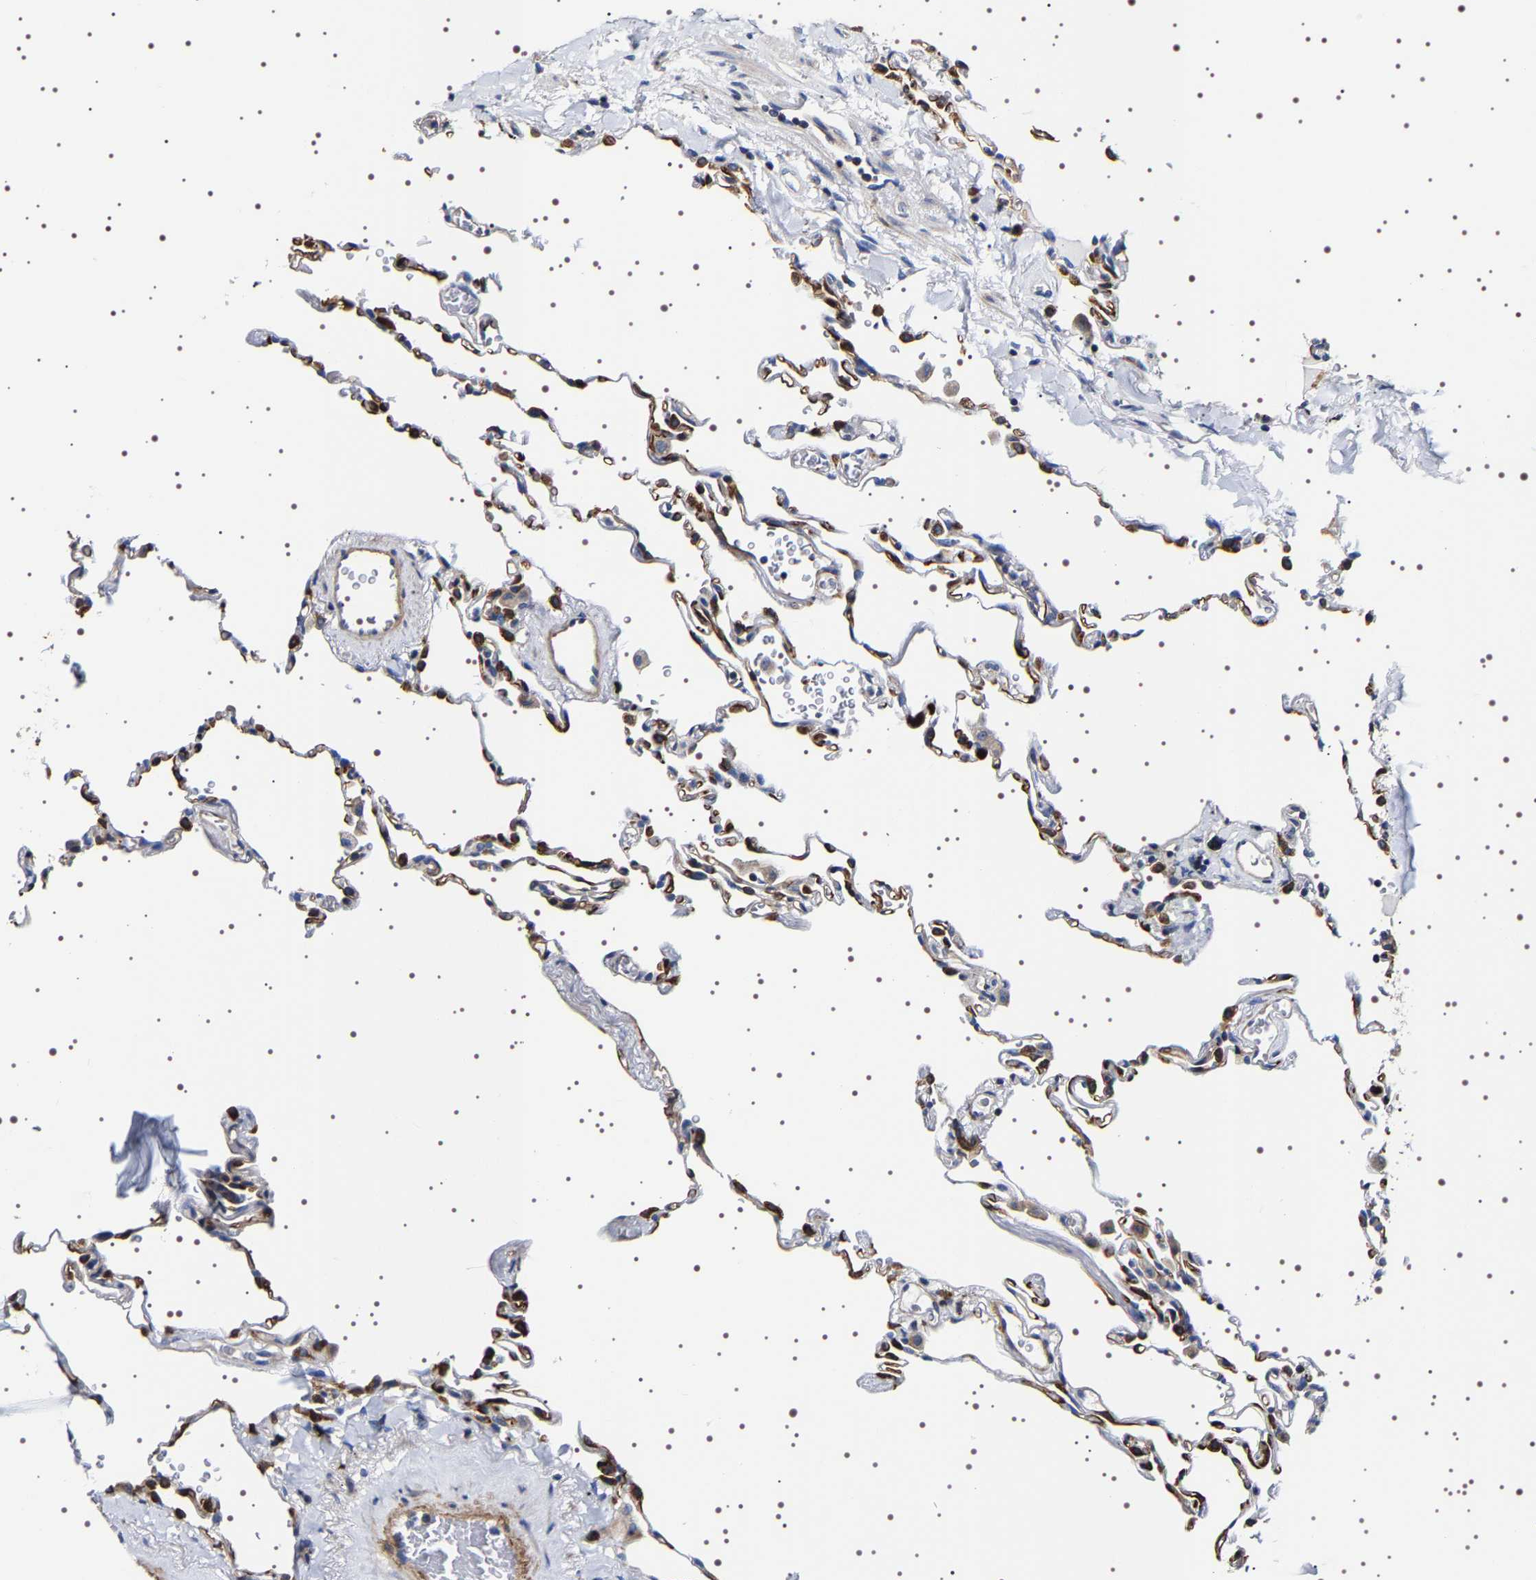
{"staining": {"intensity": "strong", "quantity": "<25%", "location": "cytoplasmic/membranous"}, "tissue": "lung", "cell_type": "Alveolar cells", "image_type": "normal", "snomed": [{"axis": "morphology", "description": "Normal tissue, NOS"}, {"axis": "topography", "description": "Lung"}], "caption": "Immunohistochemistry (IHC) image of benign lung stained for a protein (brown), which shows medium levels of strong cytoplasmic/membranous expression in about <25% of alveolar cells.", "gene": "SQLE", "patient": {"sex": "male", "age": 59}}